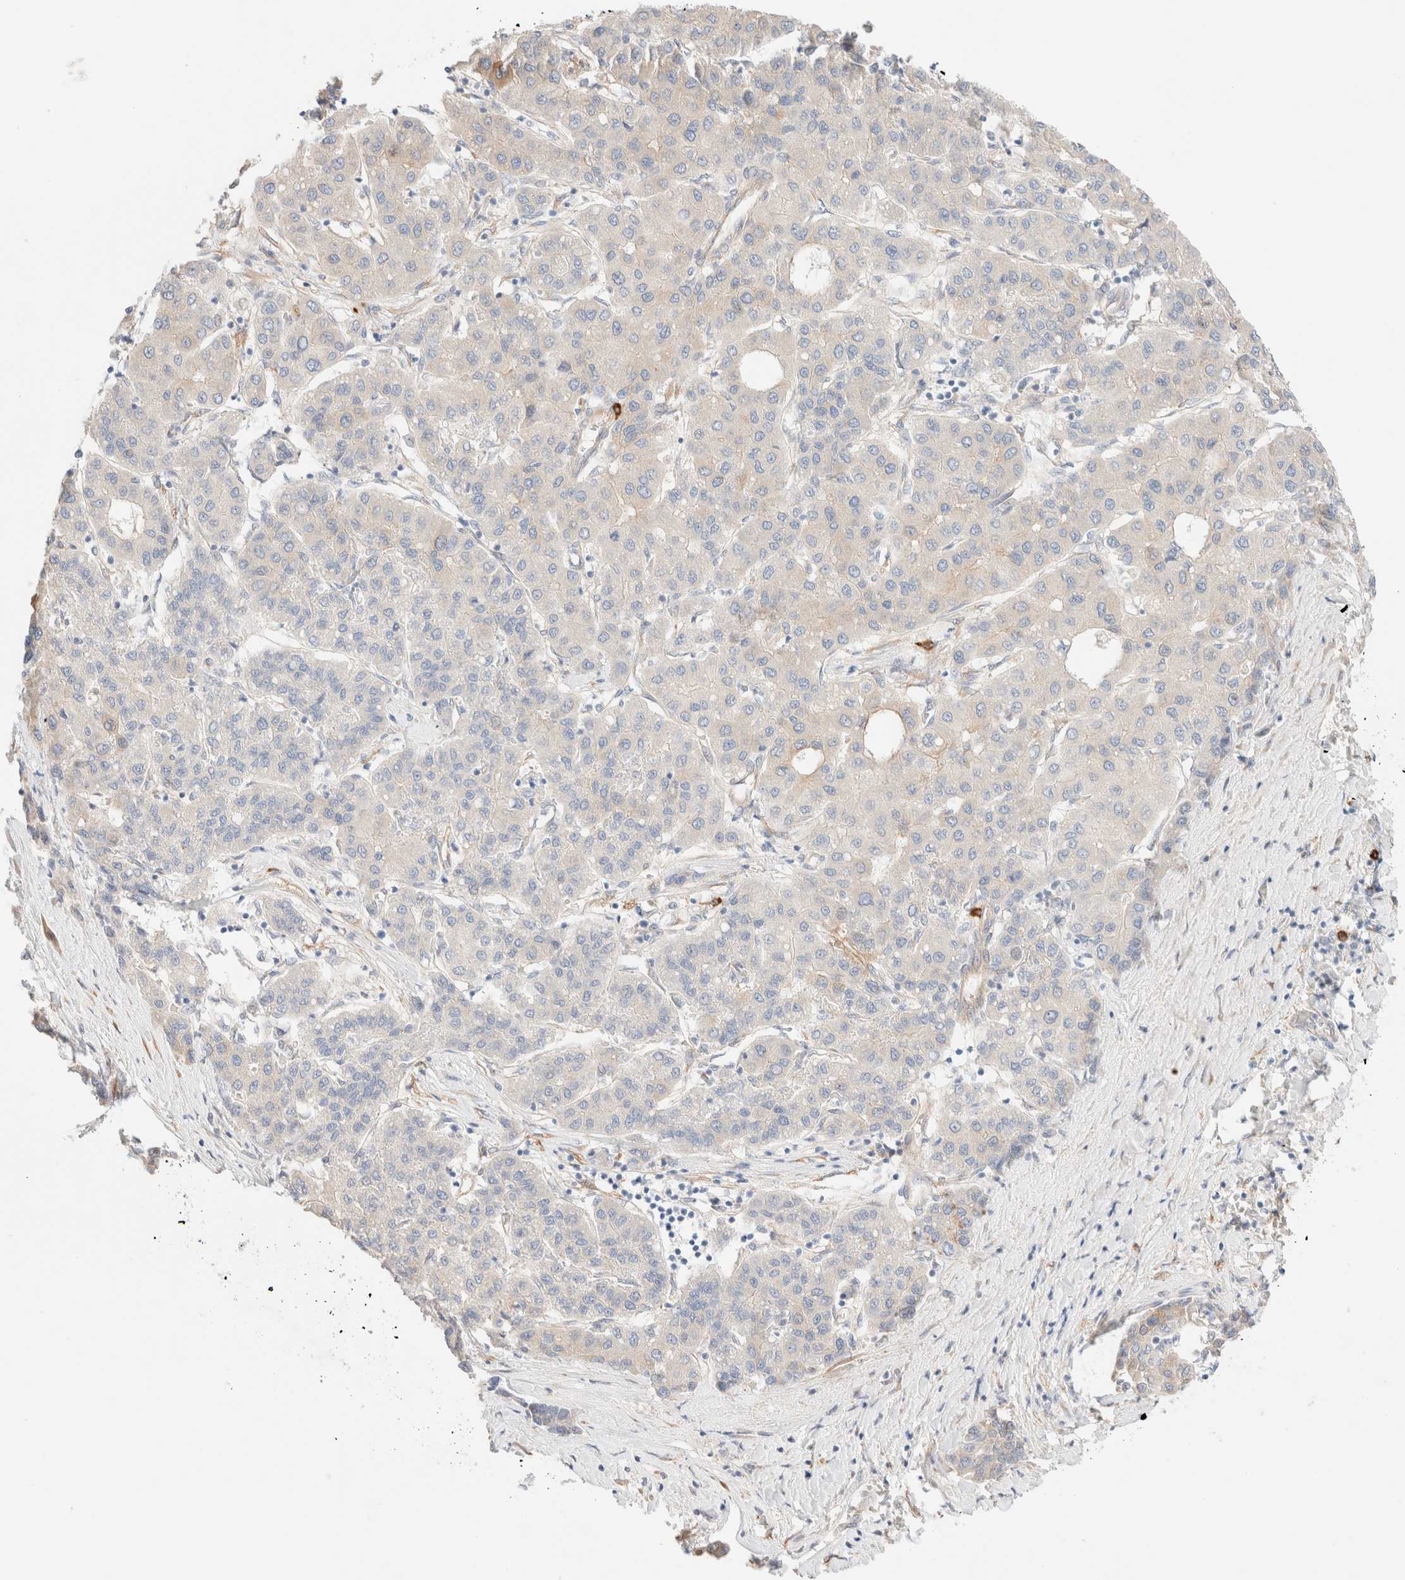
{"staining": {"intensity": "negative", "quantity": "none", "location": "none"}, "tissue": "liver cancer", "cell_type": "Tumor cells", "image_type": "cancer", "snomed": [{"axis": "morphology", "description": "Carcinoma, Hepatocellular, NOS"}, {"axis": "topography", "description": "Liver"}], "caption": "Human liver cancer stained for a protein using immunohistochemistry (IHC) demonstrates no expression in tumor cells.", "gene": "NIBAN2", "patient": {"sex": "male", "age": 65}}